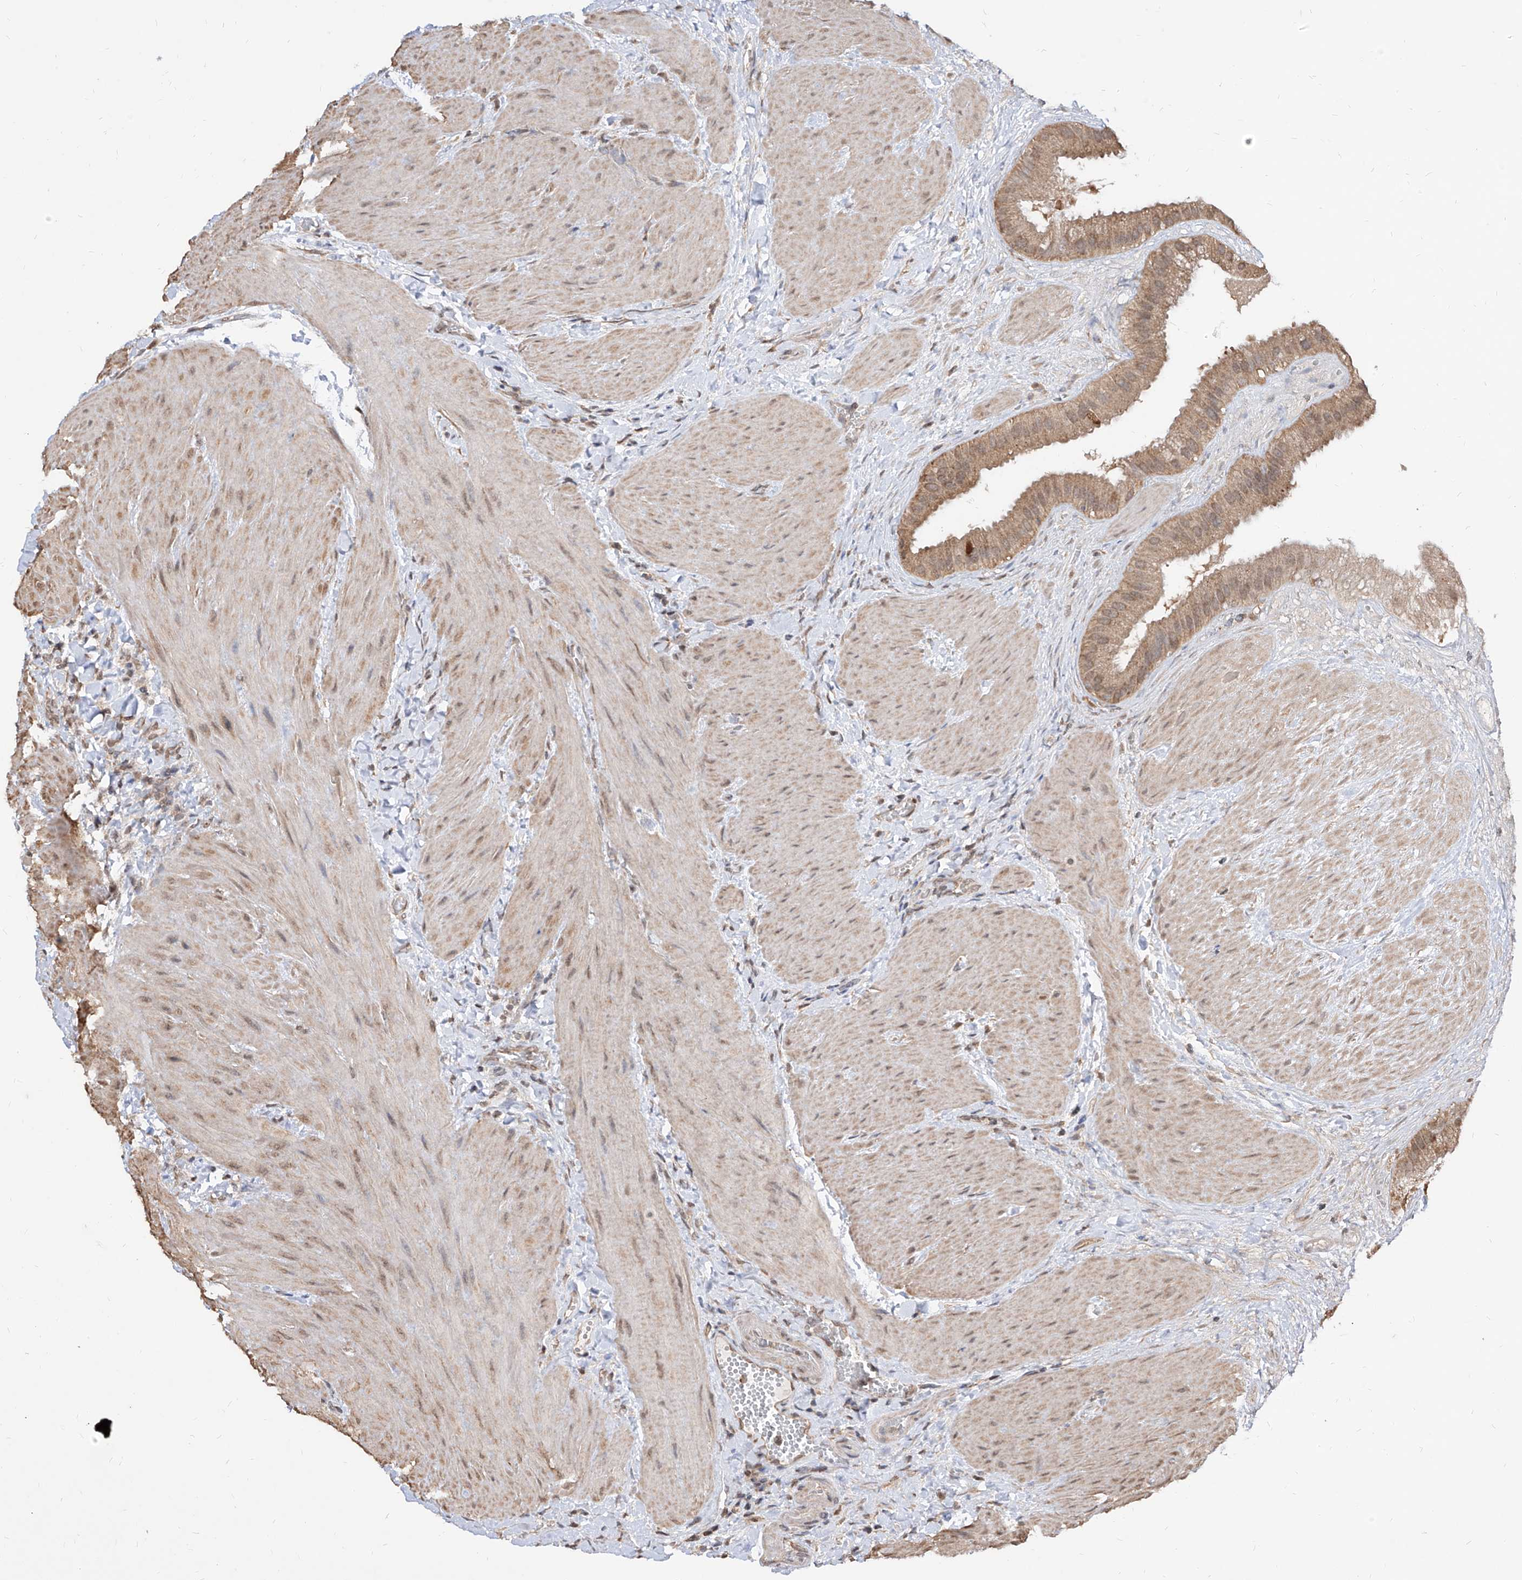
{"staining": {"intensity": "moderate", "quantity": ">75%", "location": "cytoplasmic/membranous"}, "tissue": "gallbladder", "cell_type": "Glandular cells", "image_type": "normal", "snomed": [{"axis": "morphology", "description": "Normal tissue, NOS"}, {"axis": "topography", "description": "Gallbladder"}], "caption": "Brown immunohistochemical staining in normal human gallbladder displays moderate cytoplasmic/membranous staining in approximately >75% of glandular cells. Using DAB (brown) and hematoxylin (blue) stains, captured at high magnification using brightfield microscopy.", "gene": "C8orf82", "patient": {"sex": "male", "age": 55}}